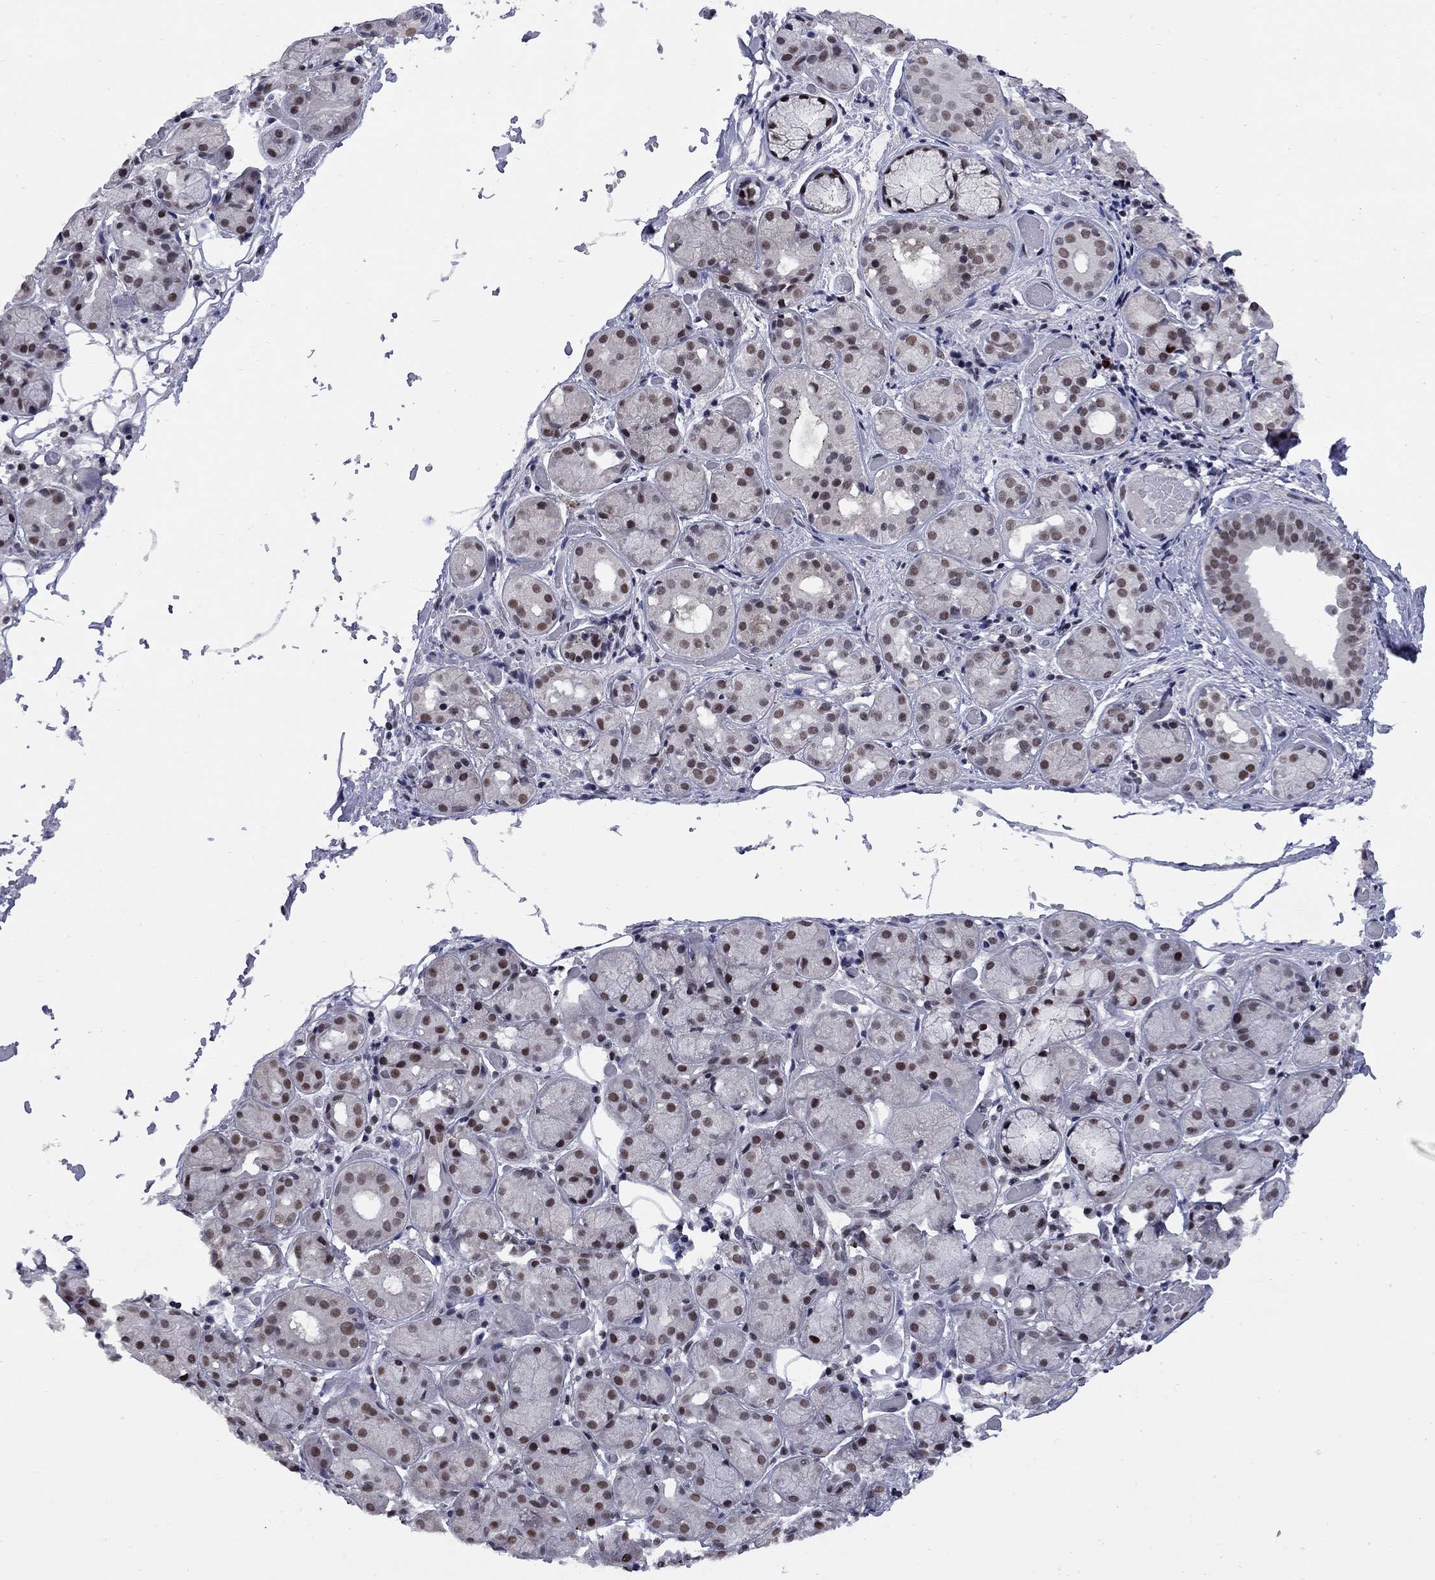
{"staining": {"intensity": "moderate", "quantity": "25%-75%", "location": "nuclear"}, "tissue": "salivary gland", "cell_type": "Glandular cells", "image_type": "normal", "snomed": [{"axis": "morphology", "description": "Normal tissue, NOS"}, {"axis": "topography", "description": "Salivary gland"}, {"axis": "topography", "description": "Peripheral nerve tissue"}], "caption": "Protein staining of normal salivary gland displays moderate nuclear expression in approximately 25%-75% of glandular cells. (Brightfield microscopy of DAB IHC at high magnification).", "gene": "TAF9", "patient": {"sex": "male", "age": 71}}